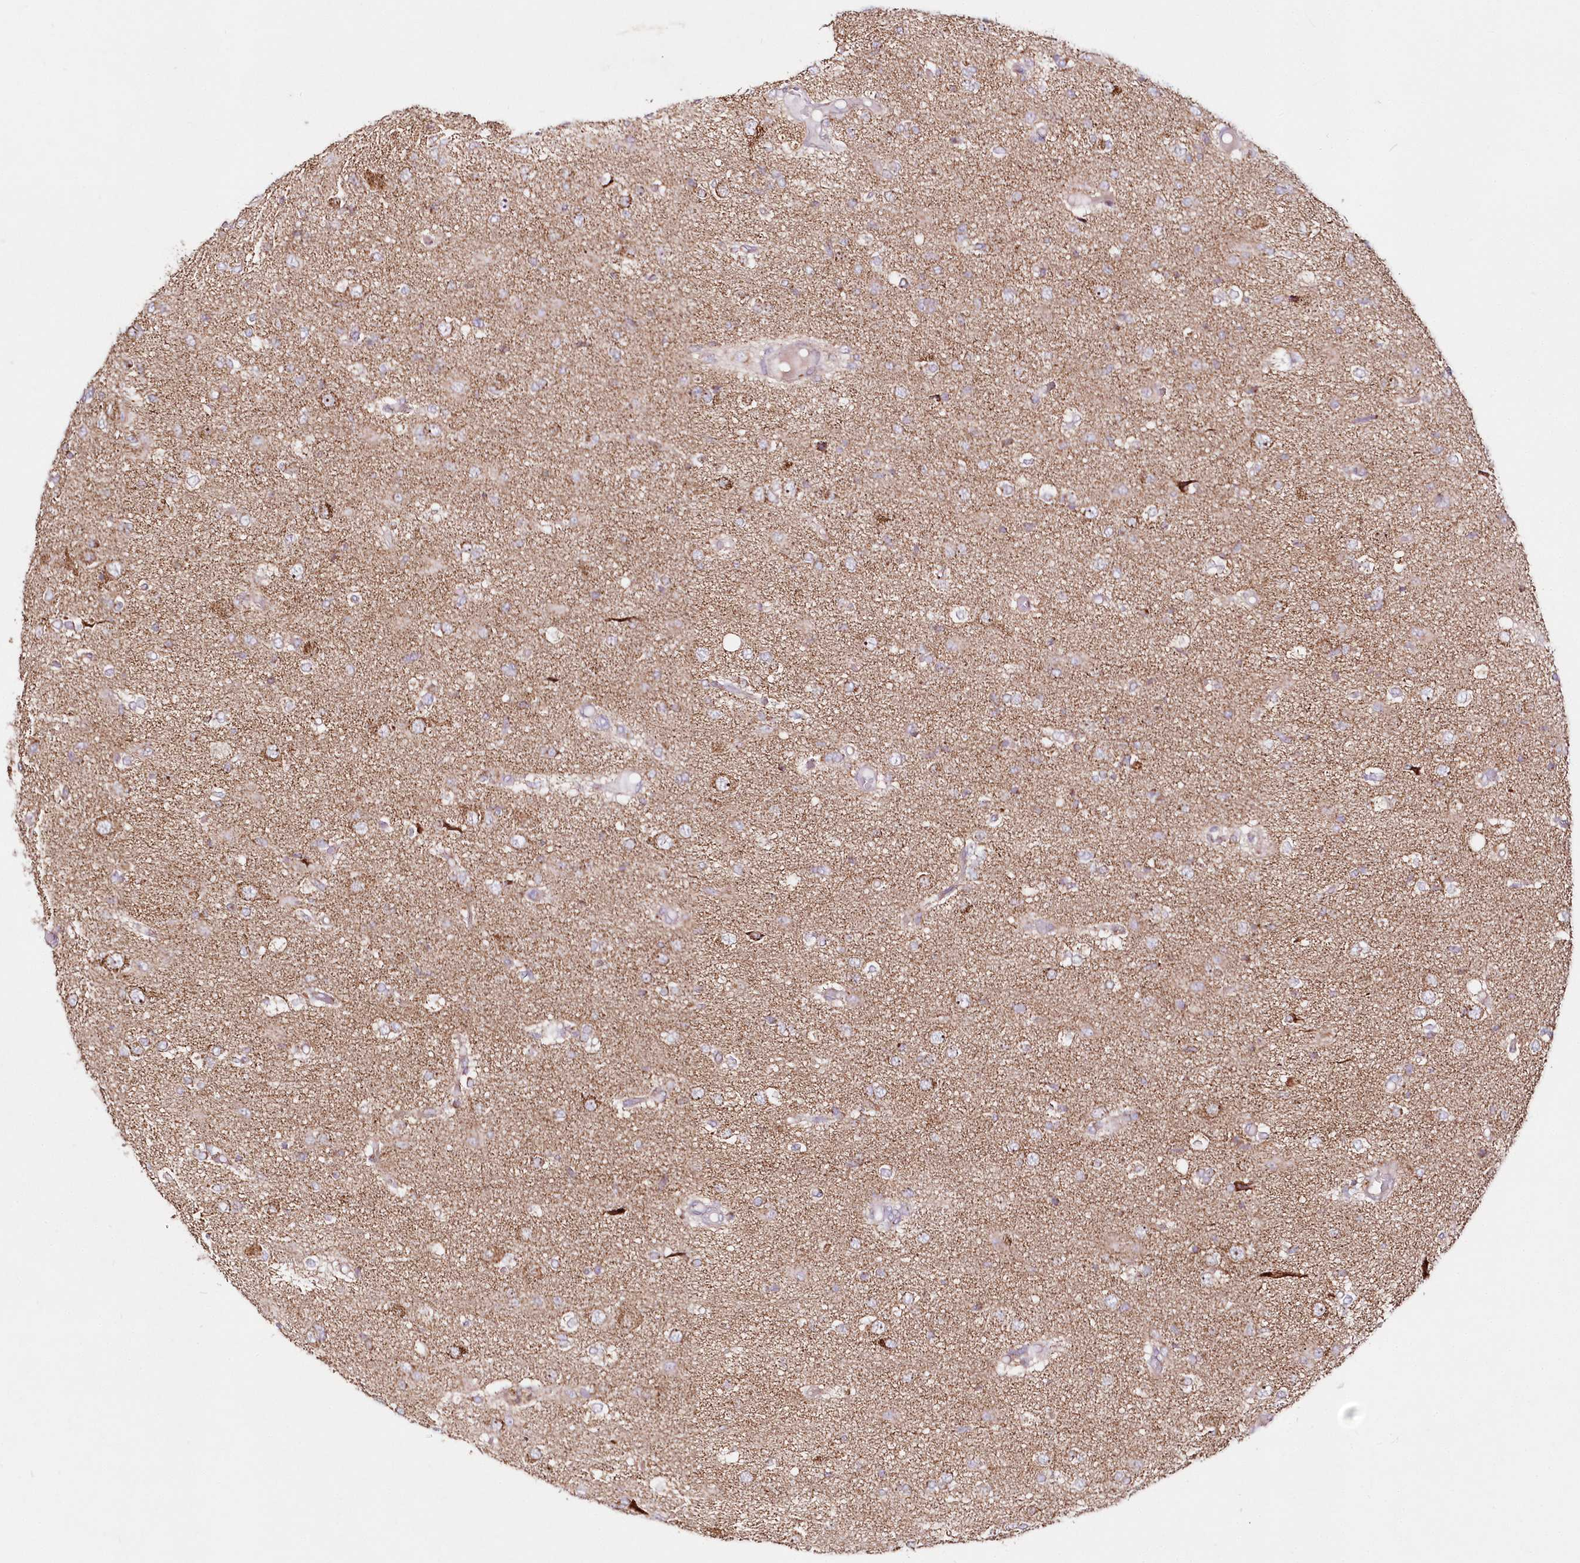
{"staining": {"intensity": "weak", "quantity": "25%-75%", "location": "cytoplasmic/membranous"}, "tissue": "glioma", "cell_type": "Tumor cells", "image_type": "cancer", "snomed": [{"axis": "morphology", "description": "Glioma, malignant, High grade"}, {"axis": "topography", "description": "Brain"}], "caption": "There is low levels of weak cytoplasmic/membranous staining in tumor cells of glioma, as demonstrated by immunohistochemical staining (brown color).", "gene": "DNA2", "patient": {"sex": "female", "age": 59}}